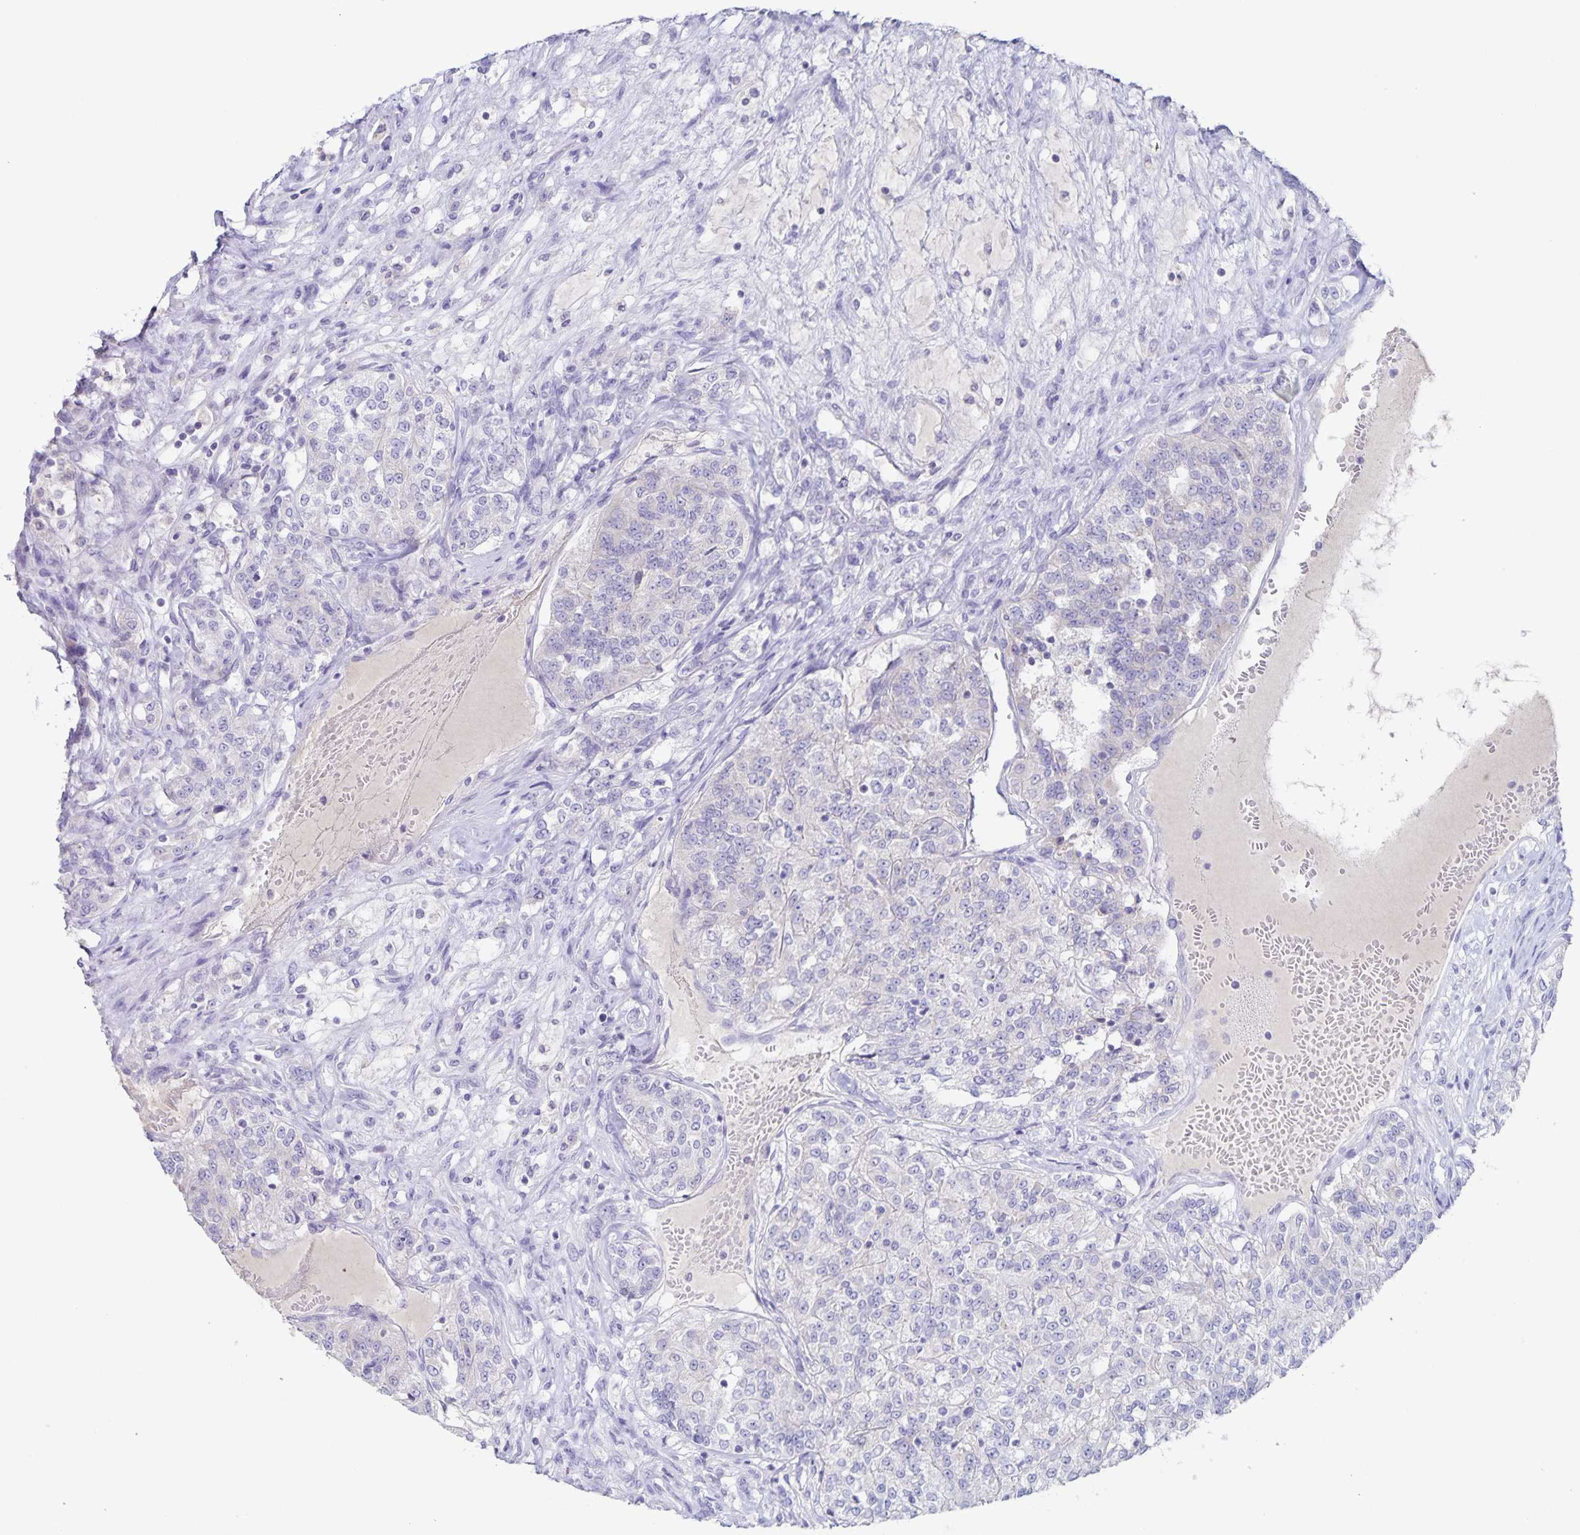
{"staining": {"intensity": "negative", "quantity": "none", "location": "none"}, "tissue": "renal cancer", "cell_type": "Tumor cells", "image_type": "cancer", "snomed": [{"axis": "morphology", "description": "Adenocarcinoma, NOS"}, {"axis": "topography", "description": "Kidney"}], "caption": "Immunohistochemical staining of adenocarcinoma (renal) shows no significant staining in tumor cells. (DAB (3,3'-diaminobenzidine) IHC, high magnification).", "gene": "RPL36A", "patient": {"sex": "female", "age": 63}}